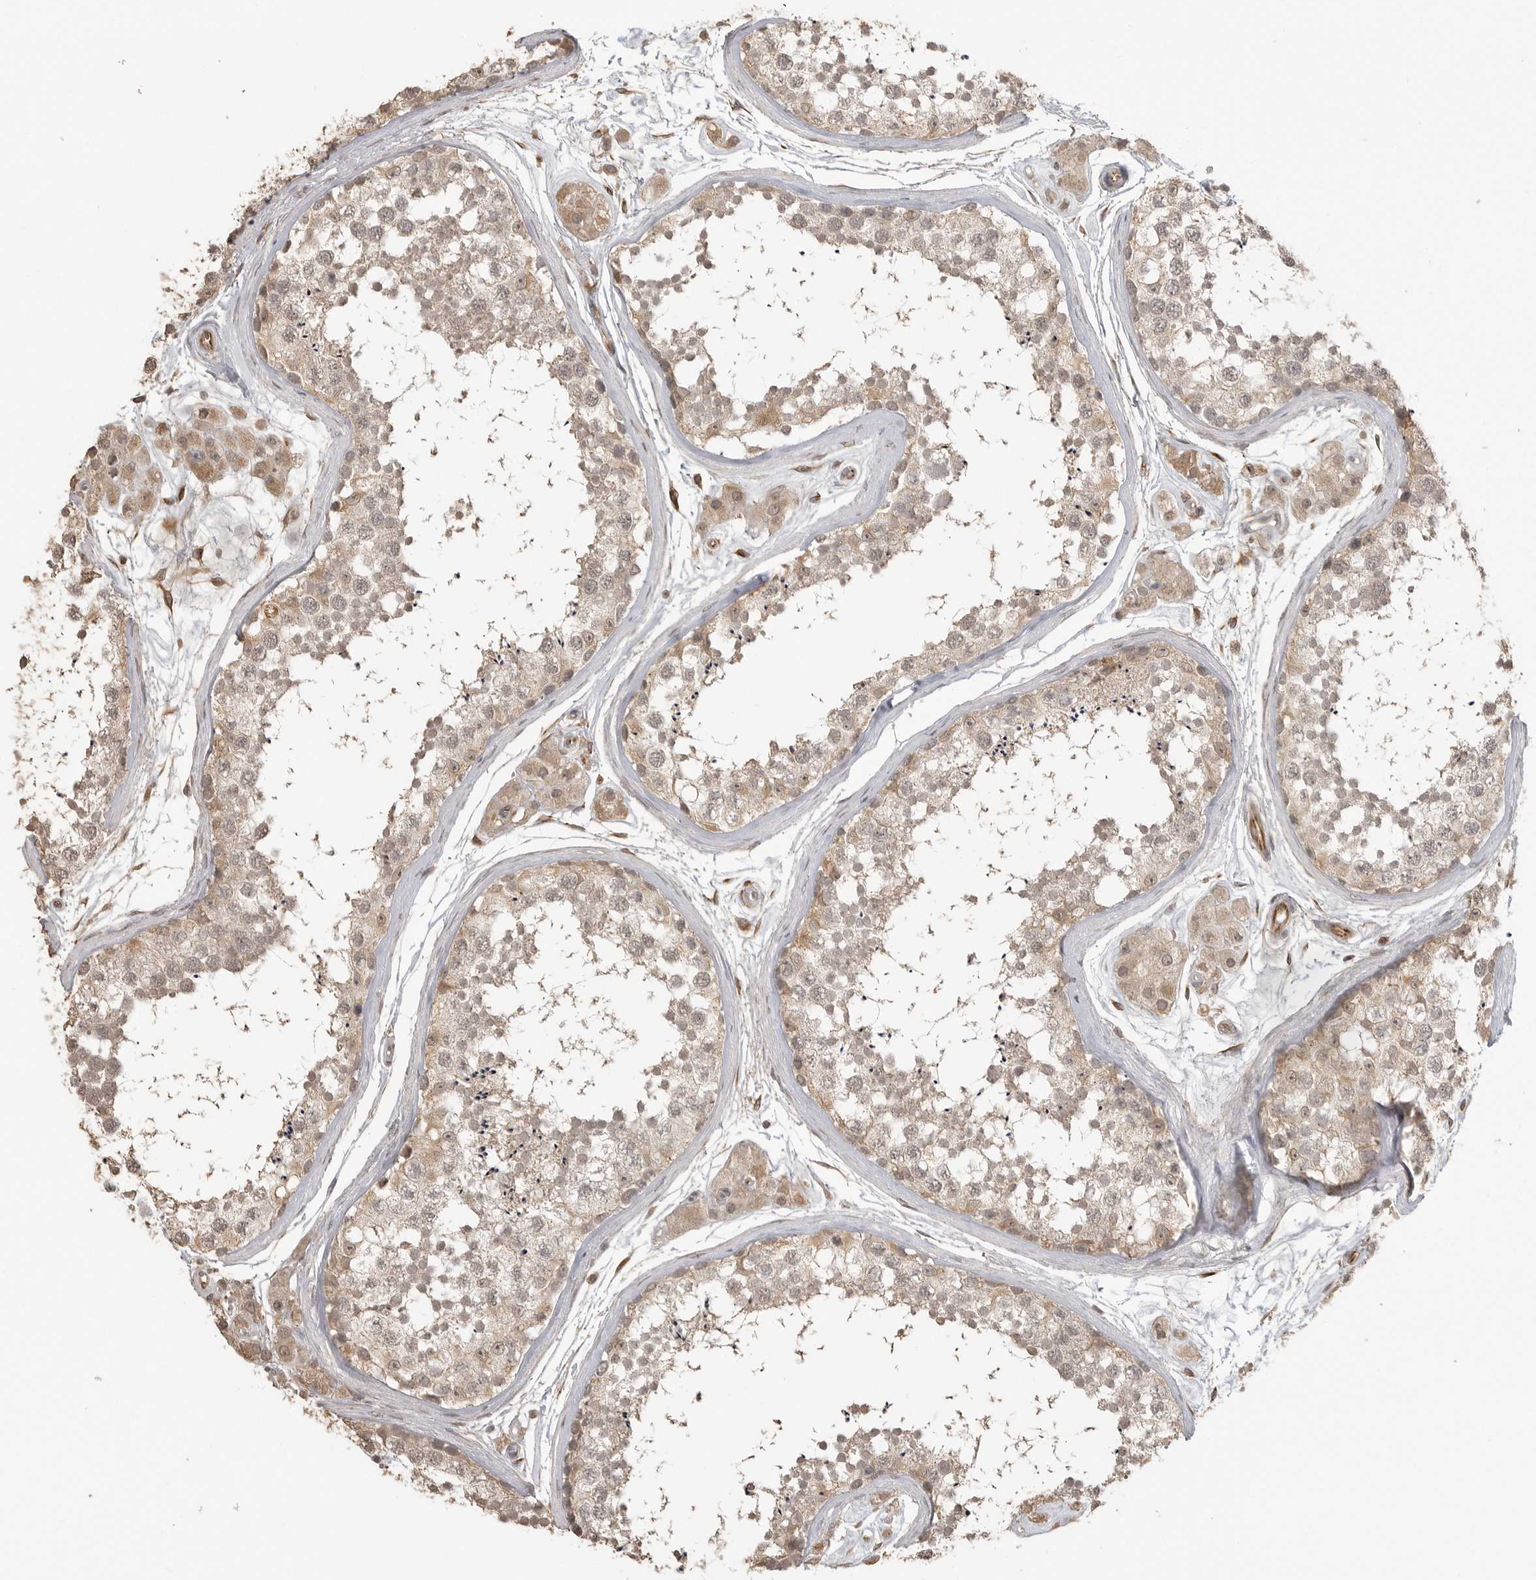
{"staining": {"intensity": "weak", "quantity": ">75%", "location": "cytoplasmic/membranous"}, "tissue": "testis", "cell_type": "Cells in seminiferous ducts", "image_type": "normal", "snomed": [{"axis": "morphology", "description": "Normal tissue, NOS"}, {"axis": "topography", "description": "Testis"}], "caption": "Benign testis exhibits weak cytoplasmic/membranous positivity in about >75% of cells in seminiferous ducts.", "gene": "SMG8", "patient": {"sex": "male", "age": 56}}